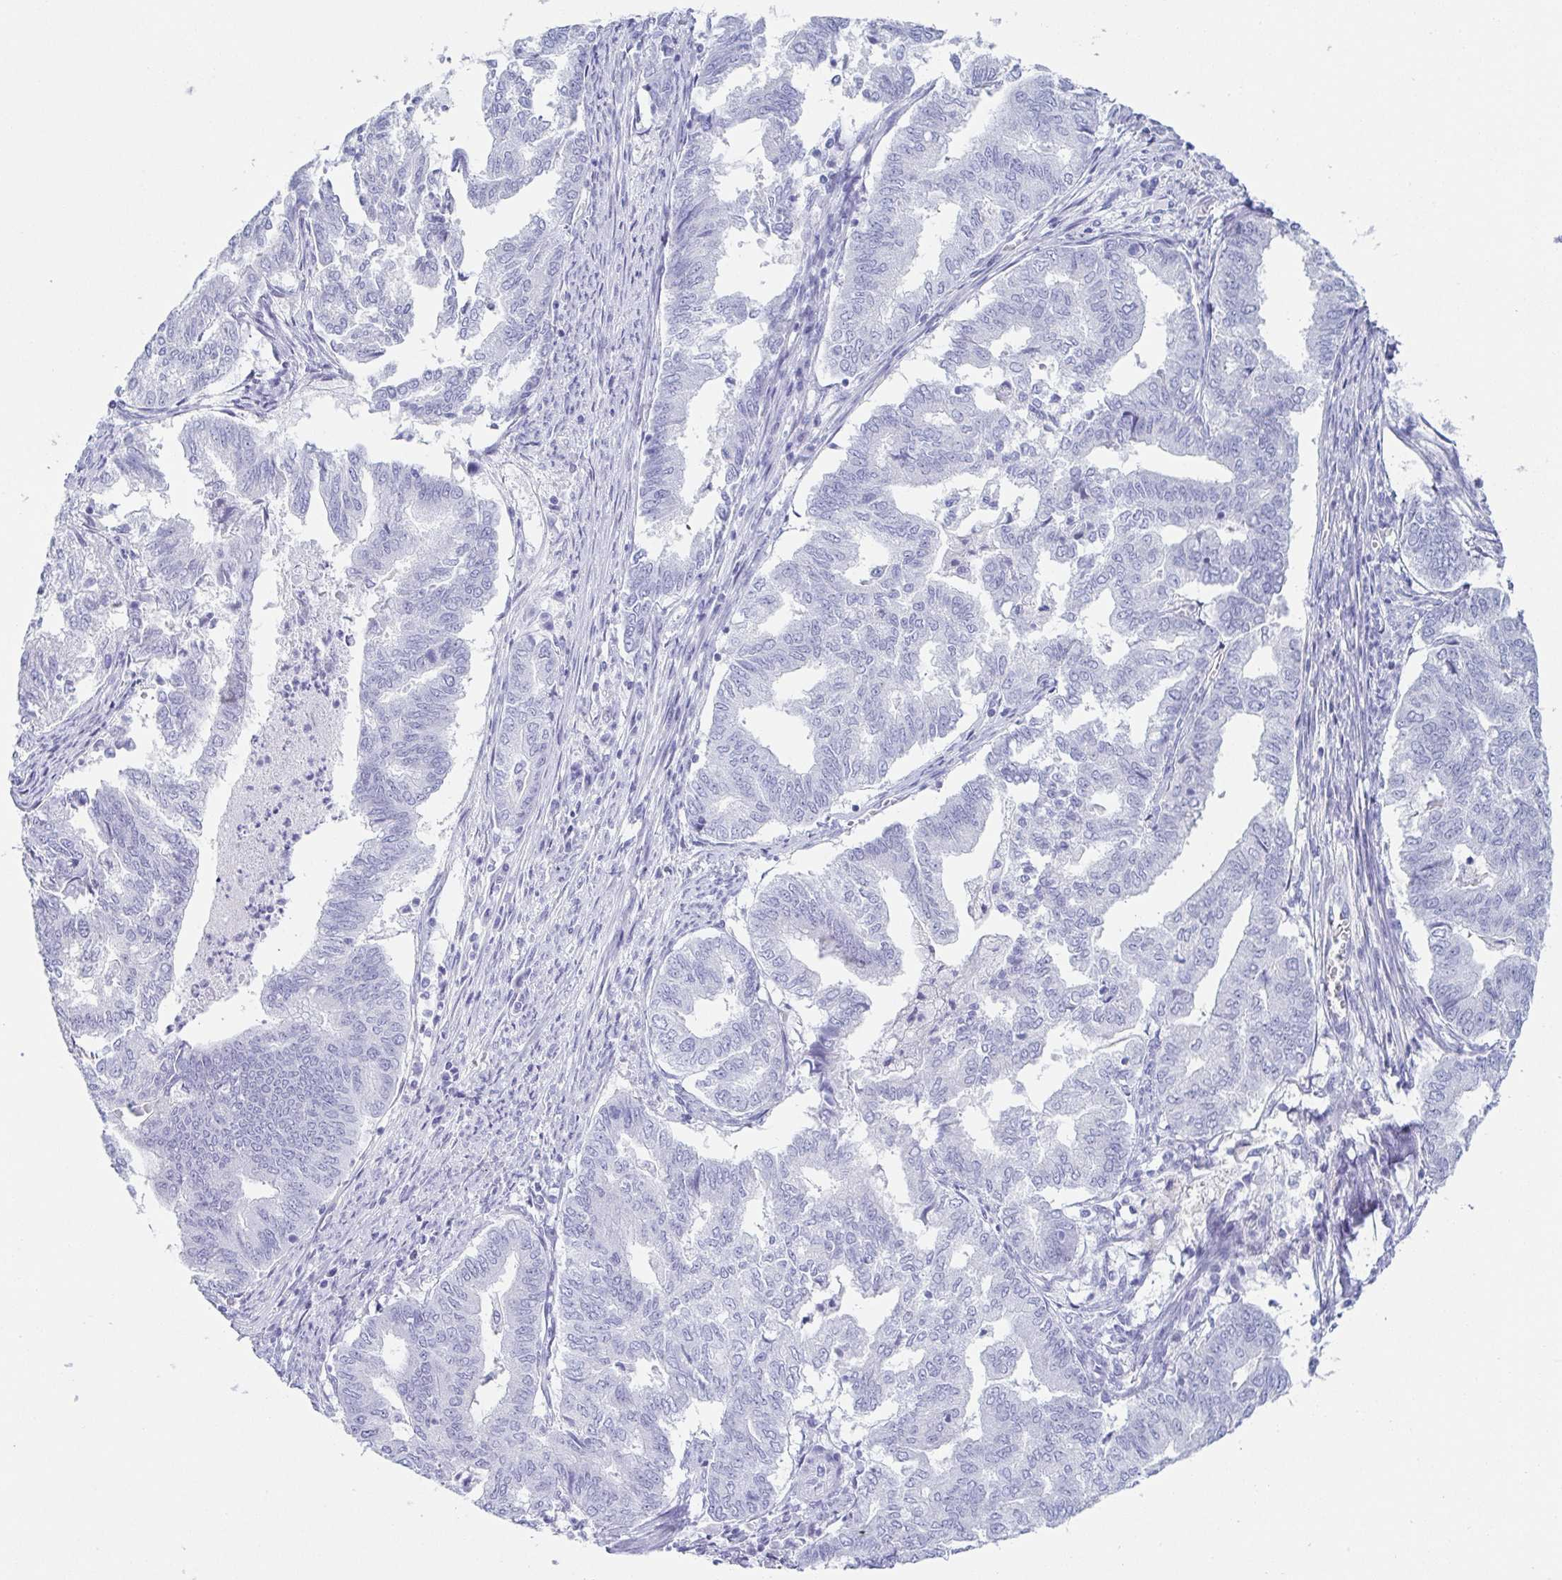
{"staining": {"intensity": "negative", "quantity": "none", "location": "none"}, "tissue": "endometrial cancer", "cell_type": "Tumor cells", "image_type": "cancer", "snomed": [{"axis": "morphology", "description": "Adenocarcinoma, NOS"}, {"axis": "topography", "description": "Endometrium"}], "caption": "The micrograph reveals no significant positivity in tumor cells of endometrial cancer.", "gene": "ZG16B", "patient": {"sex": "female", "age": 79}}